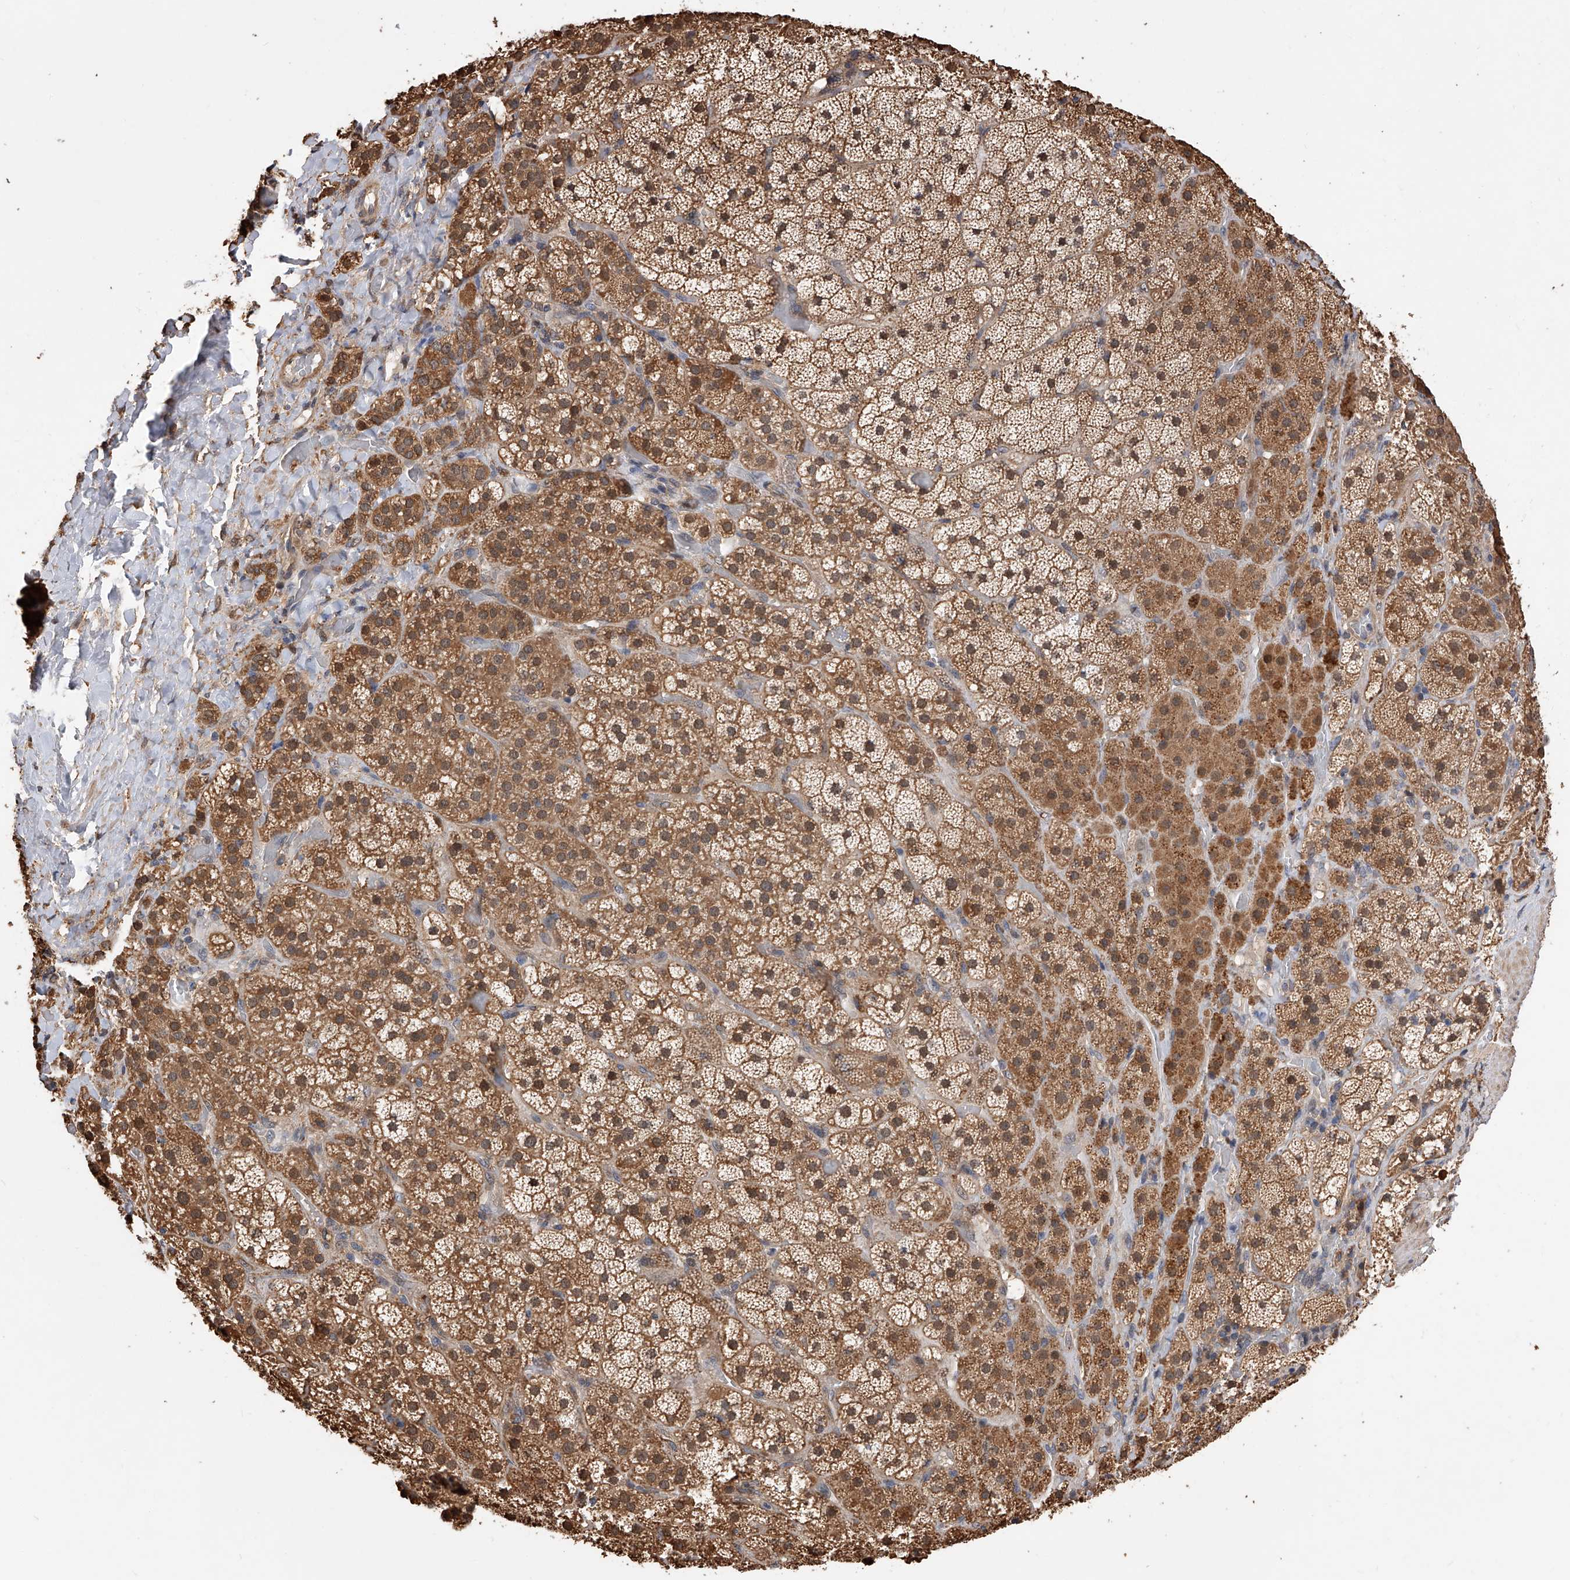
{"staining": {"intensity": "moderate", "quantity": ">75%", "location": "cytoplasmic/membranous,nuclear"}, "tissue": "adrenal gland", "cell_type": "Glandular cells", "image_type": "normal", "snomed": [{"axis": "morphology", "description": "Normal tissue, NOS"}, {"axis": "topography", "description": "Adrenal gland"}], "caption": "The micrograph demonstrates staining of benign adrenal gland, revealing moderate cytoplasmic/membranous,nuclear protein staining (brown color) within glandular cells. The protein of interest is shown in brown color, while the nuclei are stained blue.", "gene": "GMDS", "patient": {"sex": "male", "age": 57}}